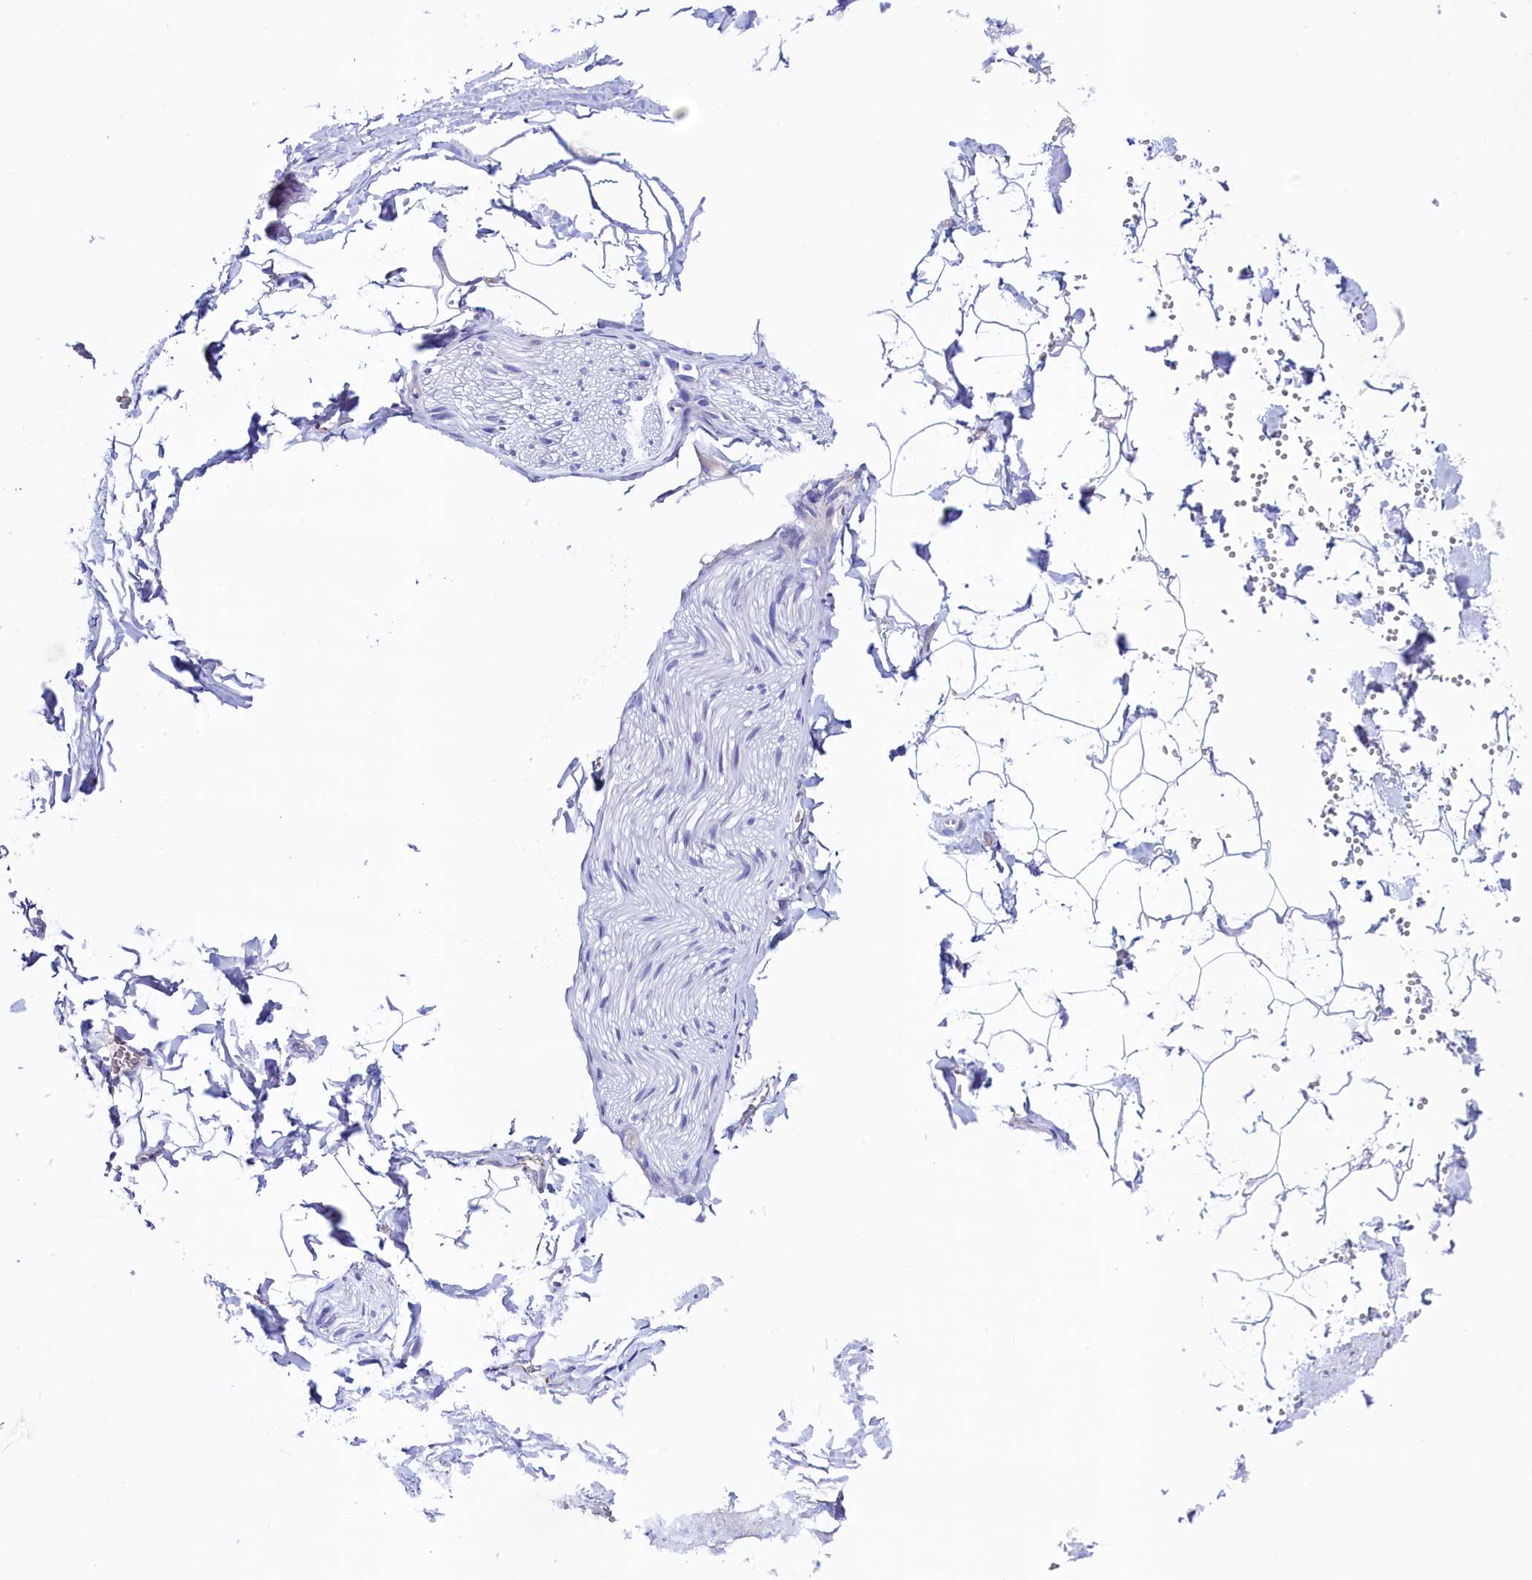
{"staining": {"intensity": "negative", "quantity": "none", "location": "none"}, "tissue": "adipose tissue", "cell_type": "Adipocytes", "image_type": "normal", "snomed": [{"axis": "morphology", "description": "Normal tissue, NOS"}, {"axis": "topography", "description": "Gallbladder"}, {"axis": "topography", "description": "Peripheral nerve tissue"}], "caption": "Adipocytes are negative for protein expression in normal human adipose tissue. Brightfield microscopy of immunohistochemistry (IHC) stained with DAB (brown) and hematoxylin (blue), captured at high magnification.", "gene": "KRBOX5", "patient": {"sex": "male", "age": 38}}